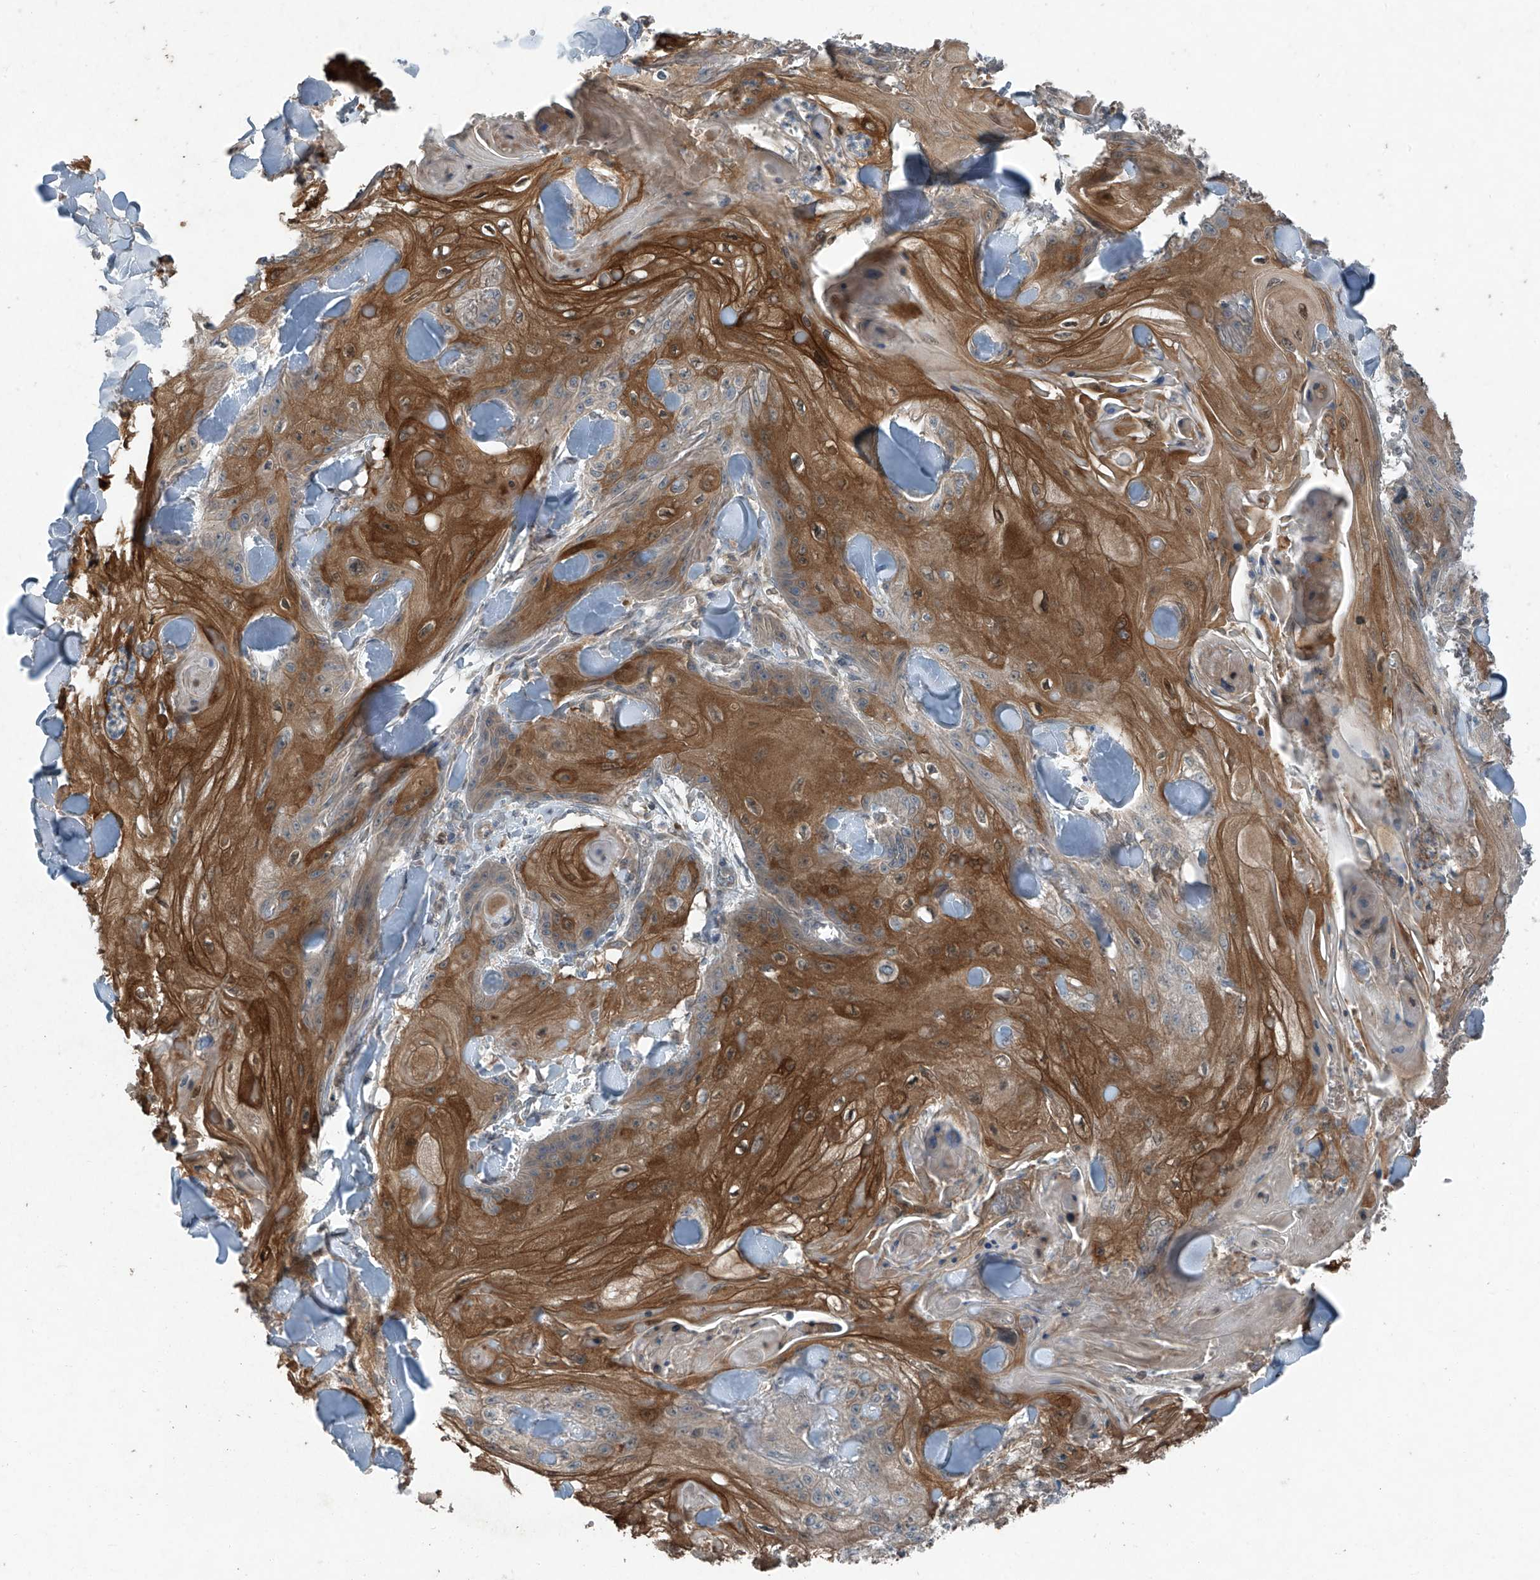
{"staining": {"intensity": "moderate", "quantity": "25%-75%", "location": "cytoplasmic/membranous"}, "tissue": "skin cancer", "cell_type": "Tumor cells", "image_type": "cancer", "snomed": [{"axis": "morphology", "description": "Squamous cell carcinoma, NOS"}, {"axis": "topography", "description": "Skin"}], "caption": "Immunohistochemical staining of human skin cancer (squamous cell carcinoma) demonstrates medium levels of moderate cytoplasmic/membranous protein staining in approximately 25%-75% of tumor cells. (DAB (3,3'-diaminobenzidine) IHC, brown staining for protein, blue staining for nuclei).", "gene": "FOXRED2", "patient": {"sex": "male", "age": 74}}